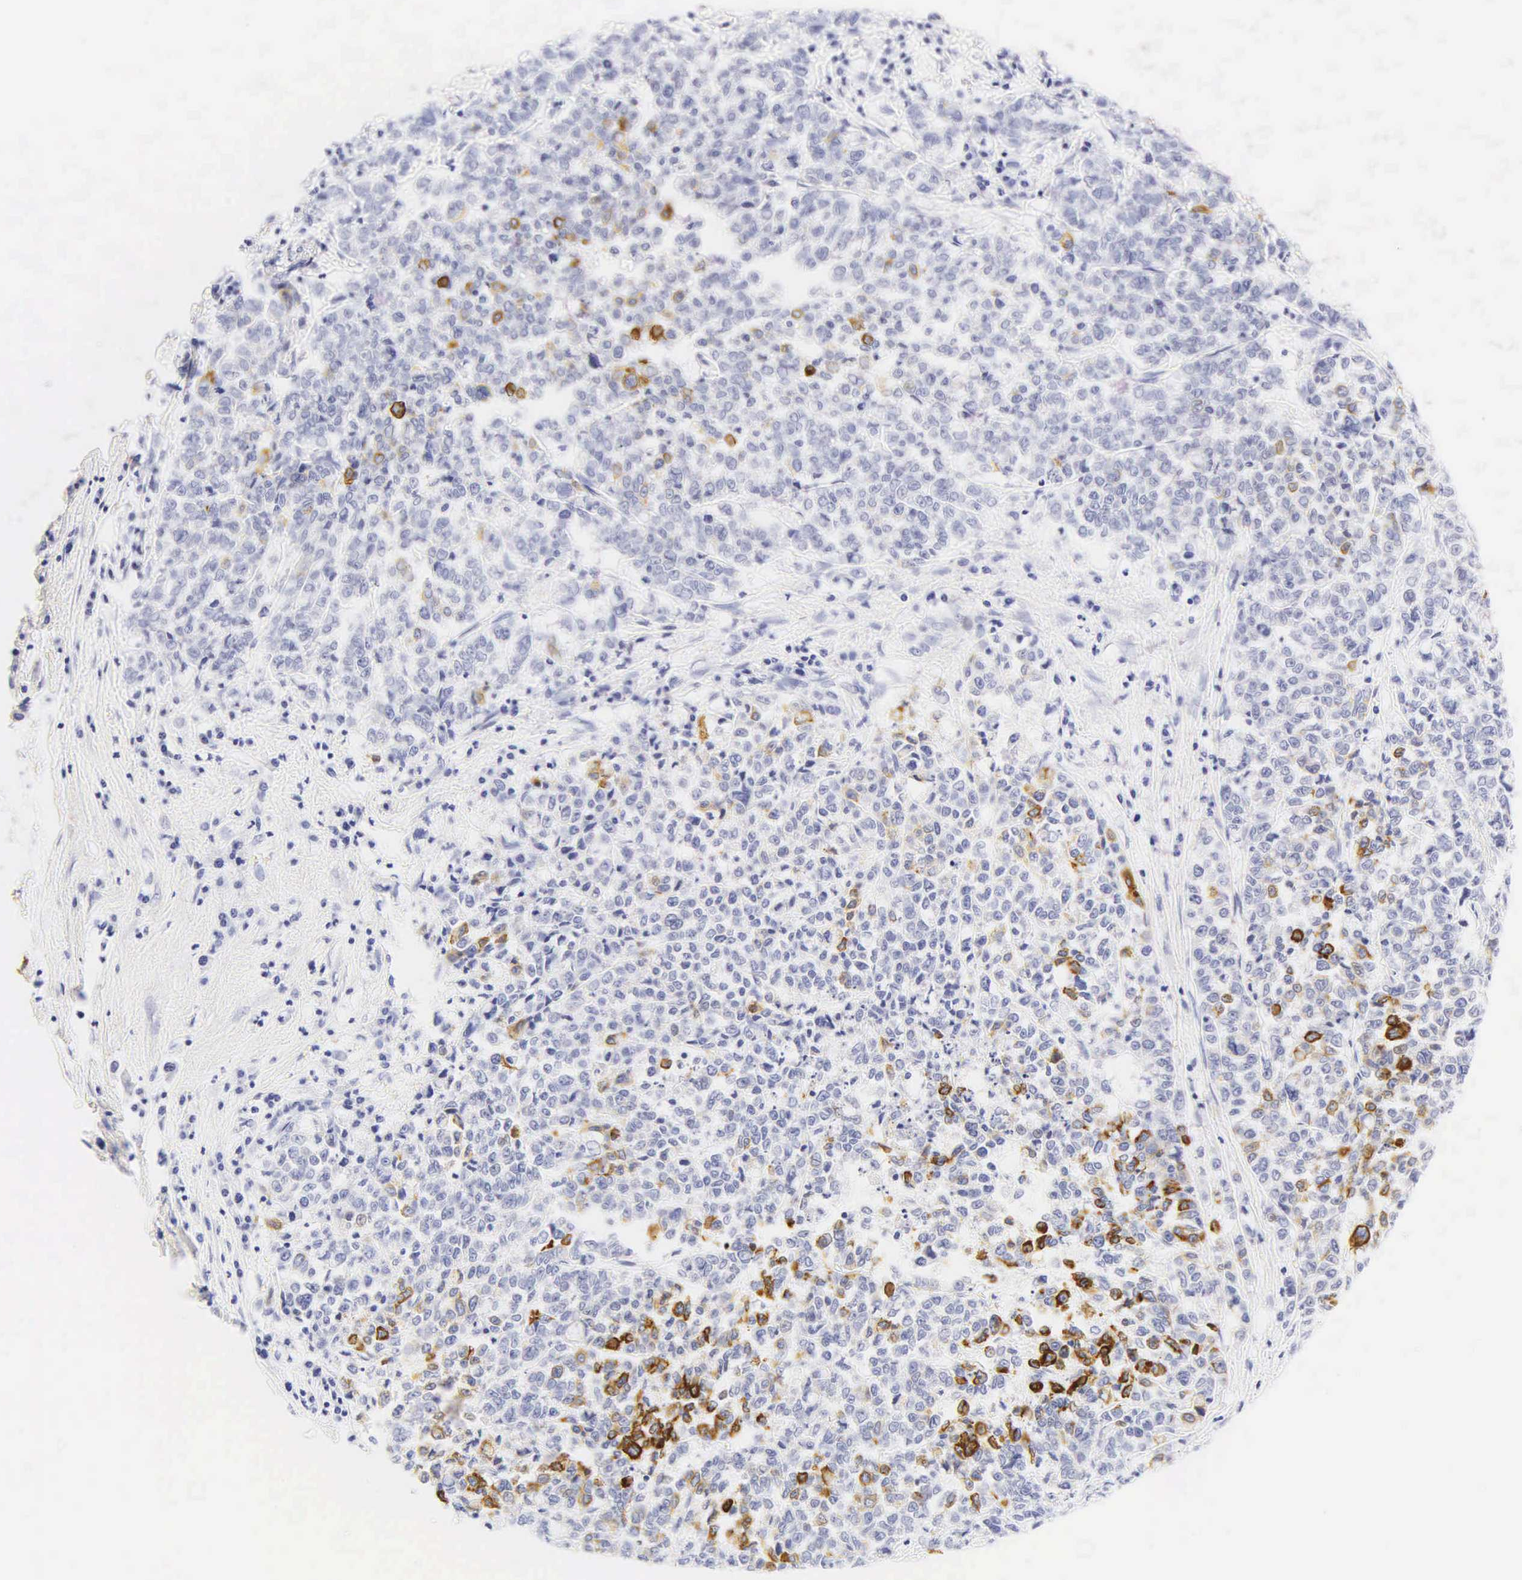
{"staining": {"intensity": "moderate", "quantity": "25%-75%", "location": "cytoplasmic/membranous"}, "tissue": "liver cancer", "cell_type": "Tumor cells", "image_type": "cancer", "snomed": [{"axis": "morphology", "description": "Carcinoma, metastatic, NOS"}, {"axis": "topography", "description": "Liver"}], "caption": "Moderate cytoplasmic/membranous positivity for a protein is seen in approximately 25%-75% of tumor cells of liver cancer using IHC.", "gene": "KRT20", "patient": {"sex": "female", "age": 58}}